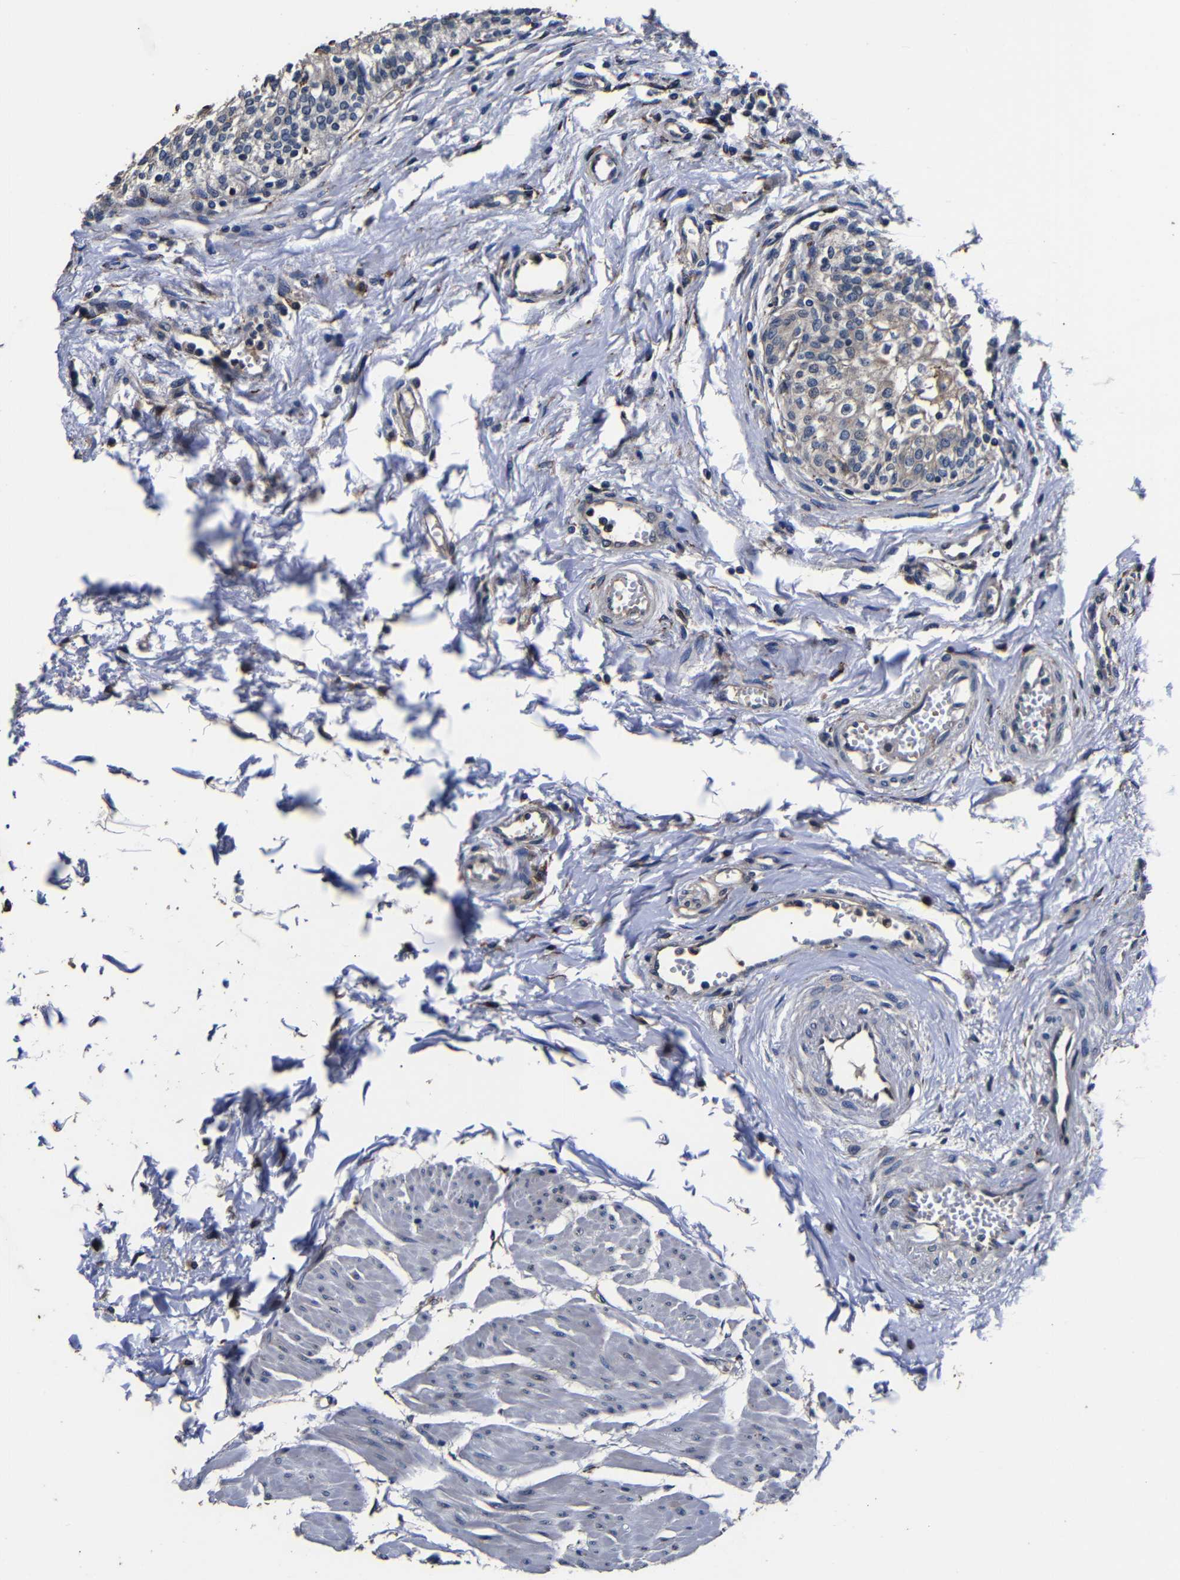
{"staining": {"intensity": "moderate", "quantity": "<25%", "location": "cytoplasmic/membranous"}, "tissue": "urinary bladder", "cell_type": "Urothelial cells", "image_type": "normal", "snomed": [{"axis": "morphology", "description": "Normal tissue, NOS"}, {"axis": "topography", "description": "Urinary bladder"}], "caption": "IHC photomicrograph of benign urinary bladder: urinary bladder stained using IHC shows low levels of moderate protein expression localized specifically in the cytoplasmic/membranous of urothelial cells, appearing as a cytoplasmic/membranous brown color.", "gene": "SCN9A", "patient": {"sex": "male", "age": 55}}